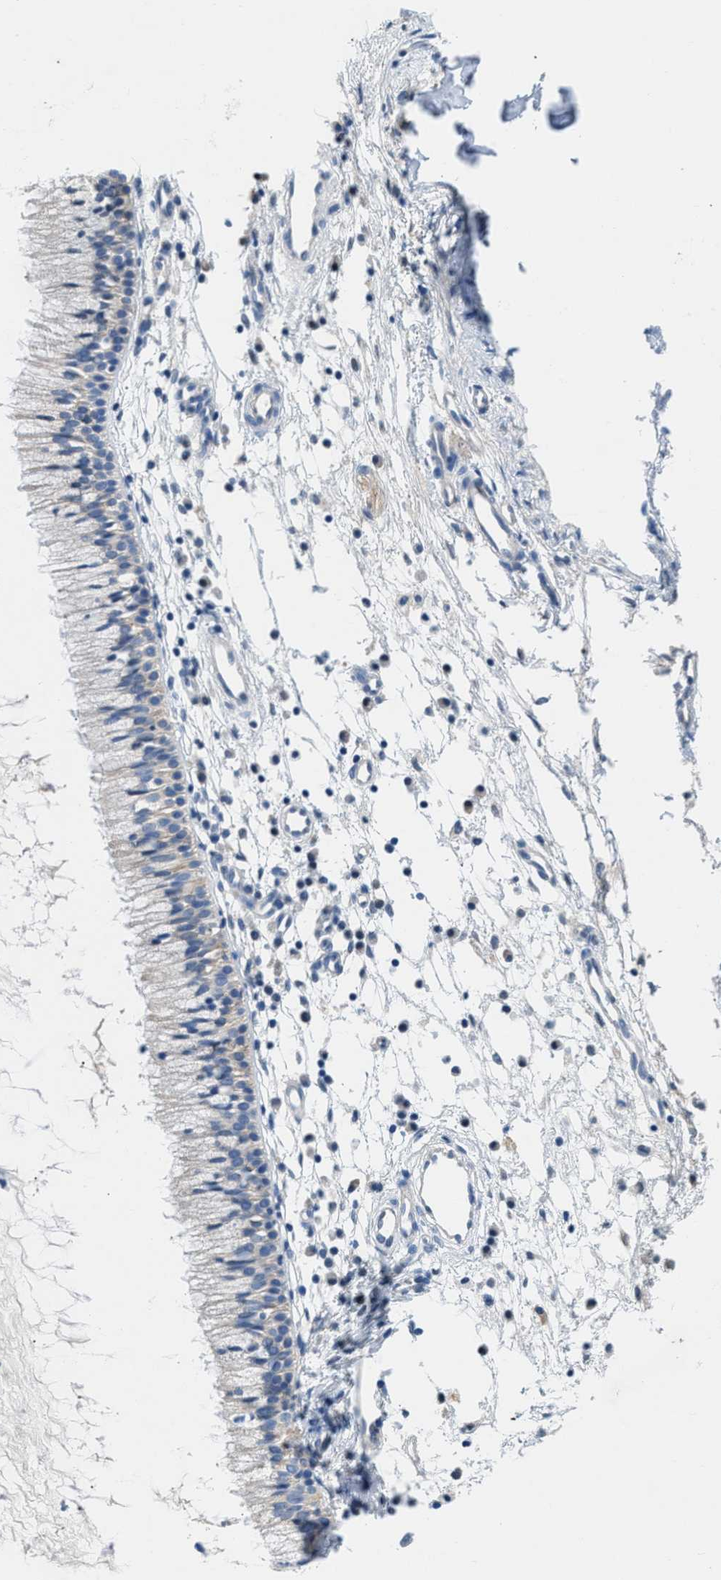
{"staining": {"intensity": "weak", "quantity": "<25%", "location": "cytoplasmic/membranous"}, "tissue": "nasopharynx", "cell_type": "Respiratory epithelial cells", "image_type": "normal", "snomed": [{"axis": "morphology", "description": "Normal tissue, NOS"}, {"axis": "topography", "description": "Nasopharynx"}], "caption": "The micrograph exhibits no significant expression in respiratory epithelial cells of nasopharynx. Brightfield microscopy of immunohistochemistry stained with DAB (brown) and hematoxylin (blue), captured at high magnification.", "gene": "BNC2", "patient": {"sex": "male", "age": 21}}